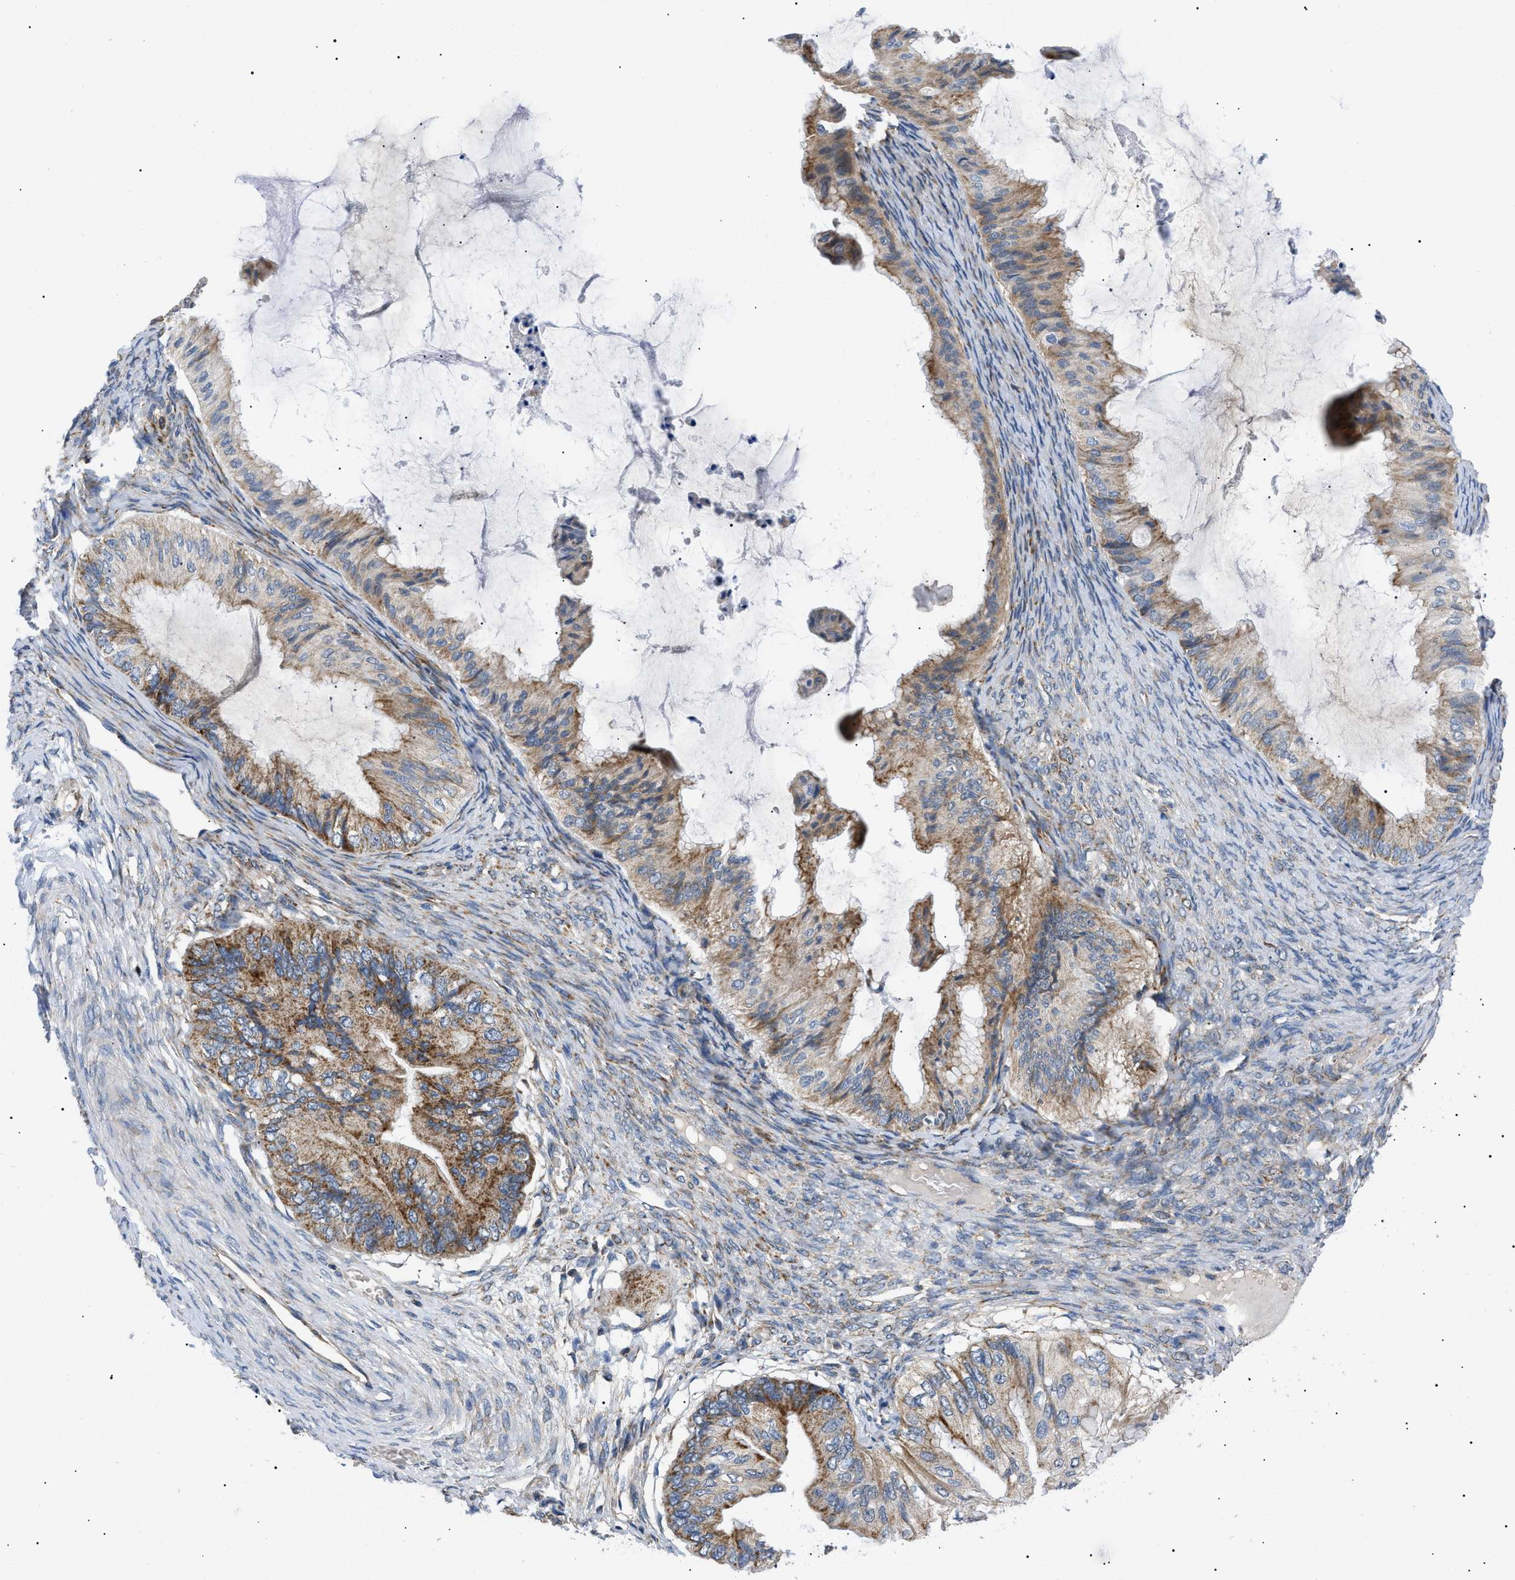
{"staining": {"intensity": "moderate", "quantity": ">75%", "location": "cytoplasmic/membranous"}, "tissue": "ovarian cancer", "cell_type": "Tumor cells", "image_type": "cancer", "snomed": [{"axis": "morphology", "description": "Cystadenocarcinoma, mucinous, NOS"}, {"axis": "topography", "description": "Ovary"}], "caption": "Immunohistochemistry (IHC) of human ovarian cancer exhibits medium levels of moderate cytoplasmic/membranous staining in approximately >75% of tumor cells.", "gene": "TOMM6", "patient": {"sex": "female", "age": 61}}